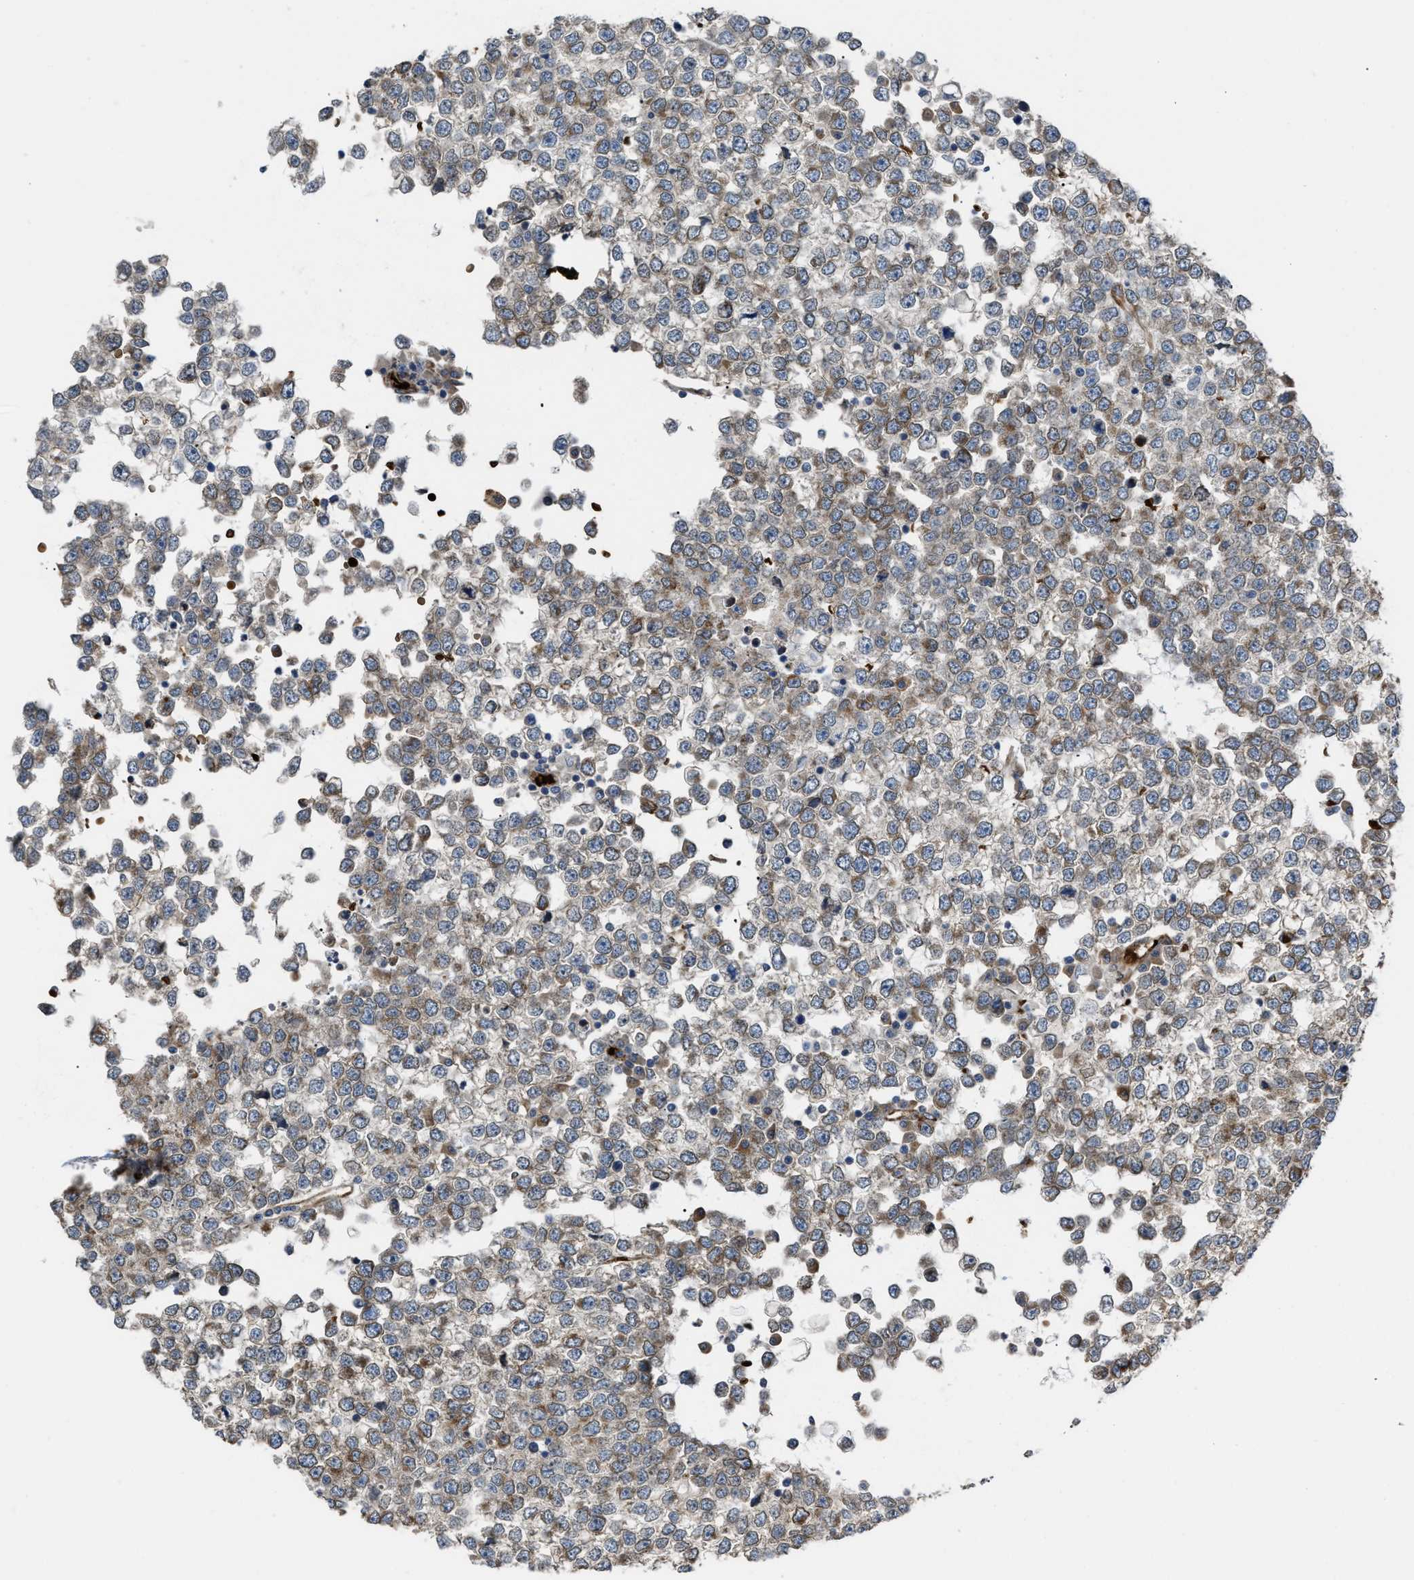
{"staining": {"intensity": "weak", "quantity": ">75%", "location": "cytoplasmic/membranous"}, "tissue": "testis cancer", "cell_type": "Tumor cells", "image_type": "cancer", "snomed": [{"axis": "morphology", "description": "Seminoma, NOS"}, {"axis": "topography", "description": "Testis"}], "caption": "A photomicrograph of human testis seminoma stained for a protein shows weak cytoplasmic/membranous brown staining in tumor cells.", "gene": "SELENOM", "patient": {"sex": "male", "age": 65}}